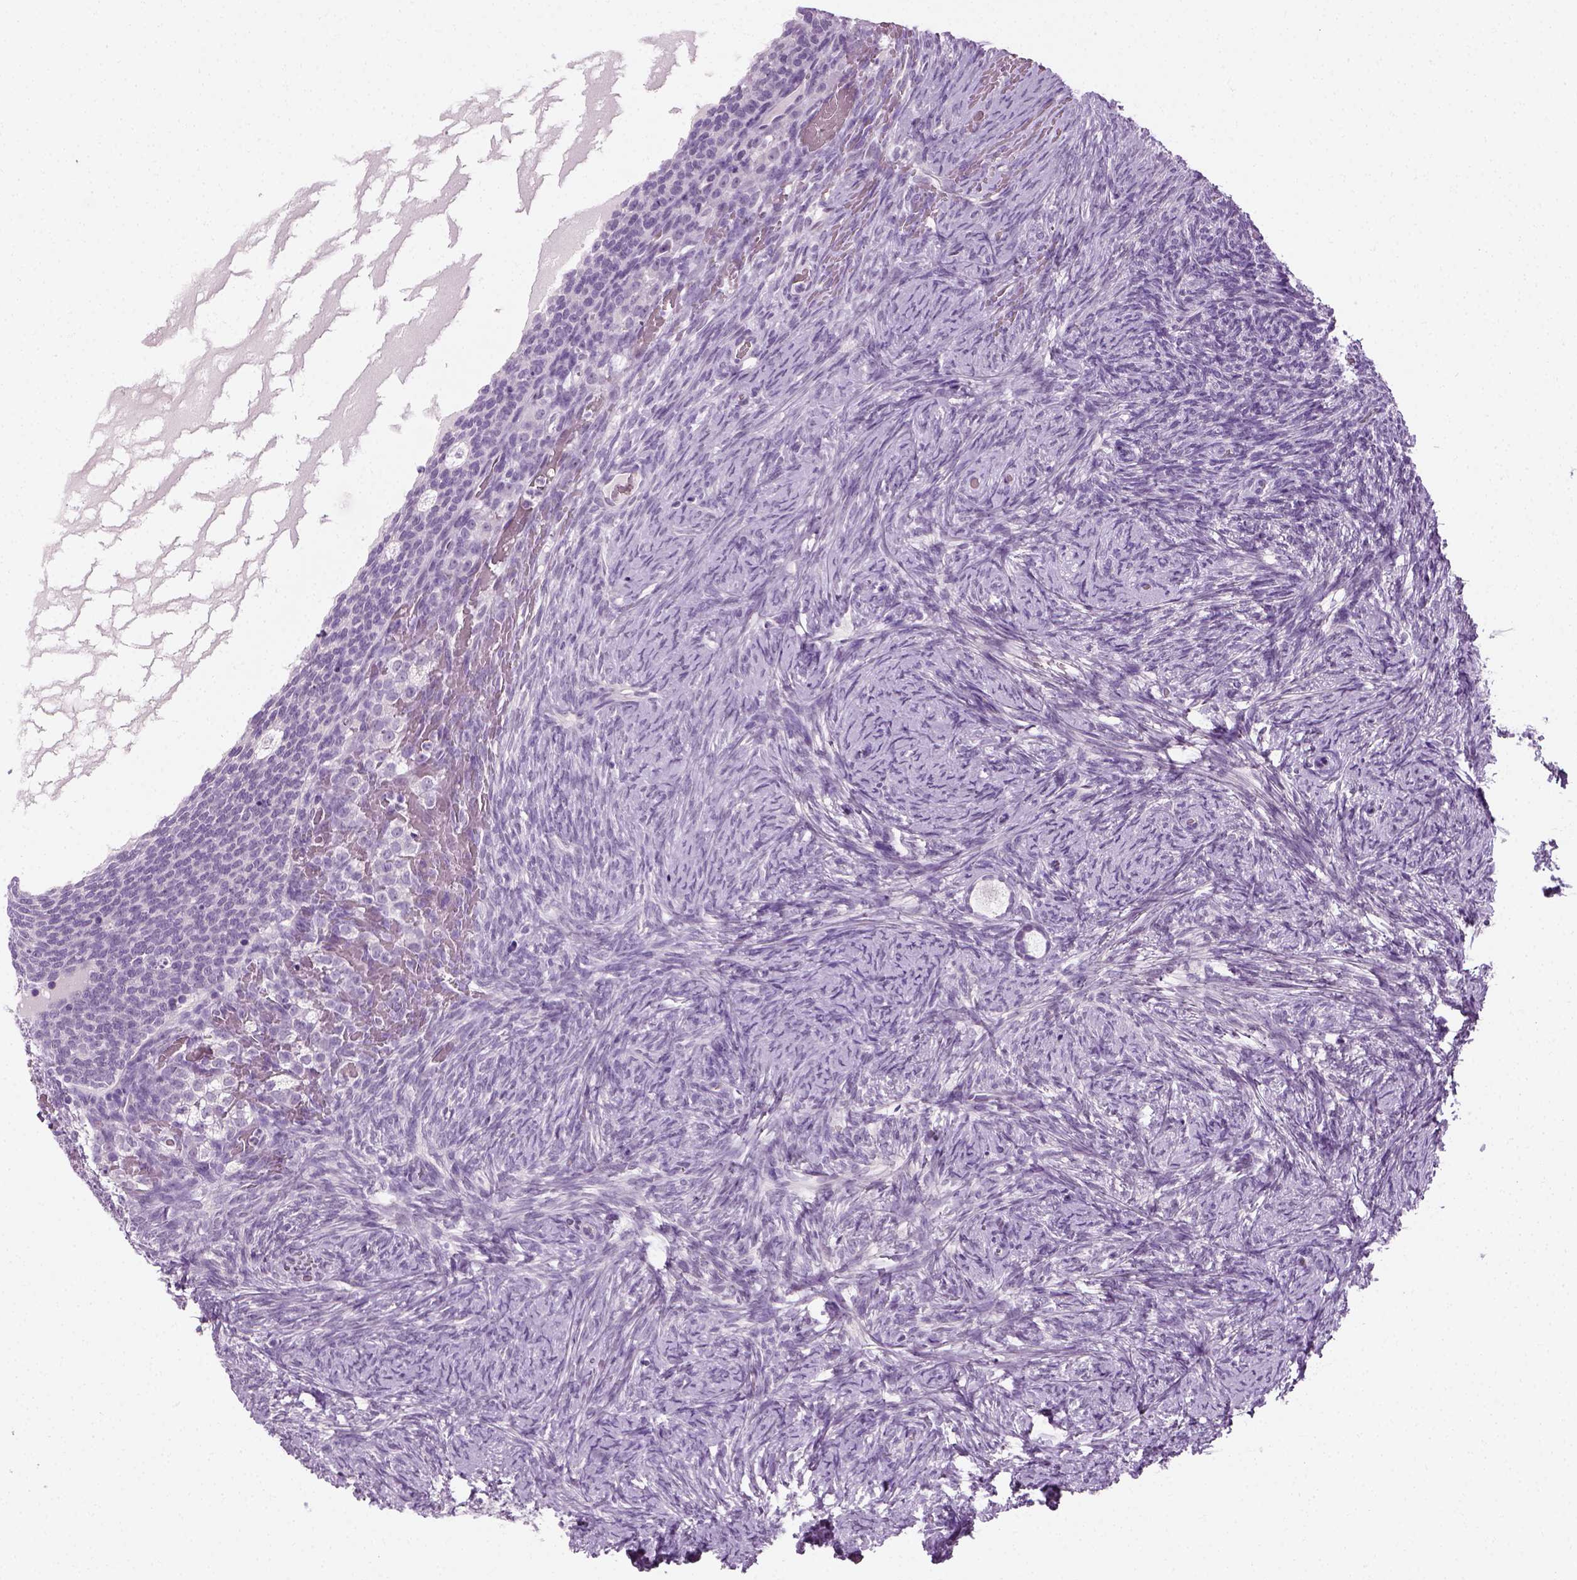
{"staining": {"intensity": "negative", "quantity": "none", "location": "none"}, "tissue": "ovary", "cell_type": "Follicle cells", "image_type": "normal", "snomed": [{"axis": "morphology", "description": "Normal tissue, NOS"}, {"axis": "topography", "description": "Ovary"}], "caption": "Follicle cells show no significant protein positivity in normal ovary.", "gene": "SPATA31E1", "patient": {"sex": "female", "age": 34}}